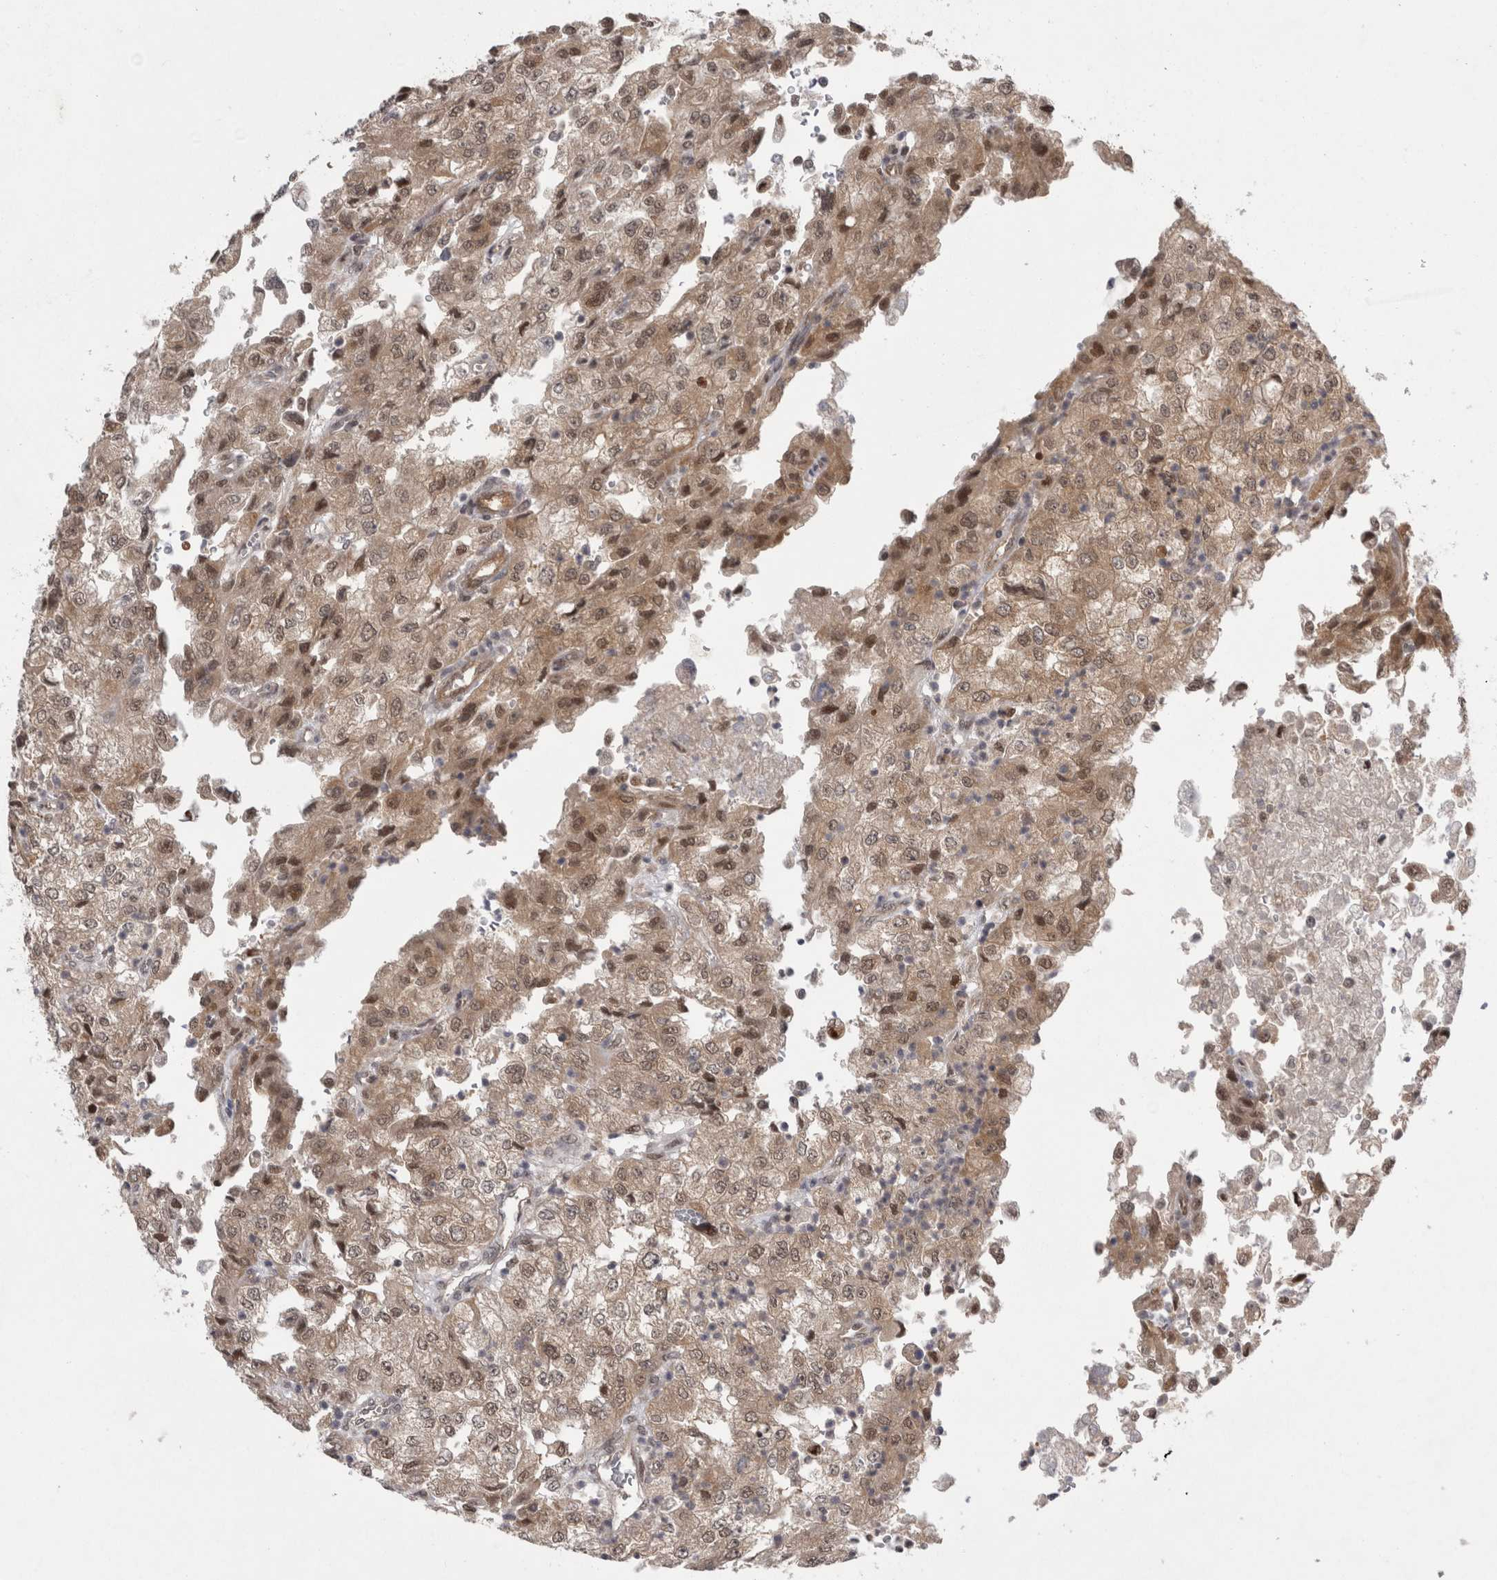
{"staining": {"intensity": "weak", "quantity": ">75%", "location": "cytoplasmic/membranous,nuclear"}, "tissue": "renal cancer", "cell_type": "Tumor cells", "image_type": "cancer", "snomed": [{"axis": "morphology", "description": "Adenocarcinoma, NOS"}, {"axis": "topography", "description": "Kidney"}], "caption": "Approximately >75% of tumor cells in renal adenocarcinoma exhibit weak cytoplasmic/membranous and nuclear protein positivity as visualized by brown immunohistochemical staining.", "gene": "PSMB2", "patient": {"sex": "female", "age": 54}}